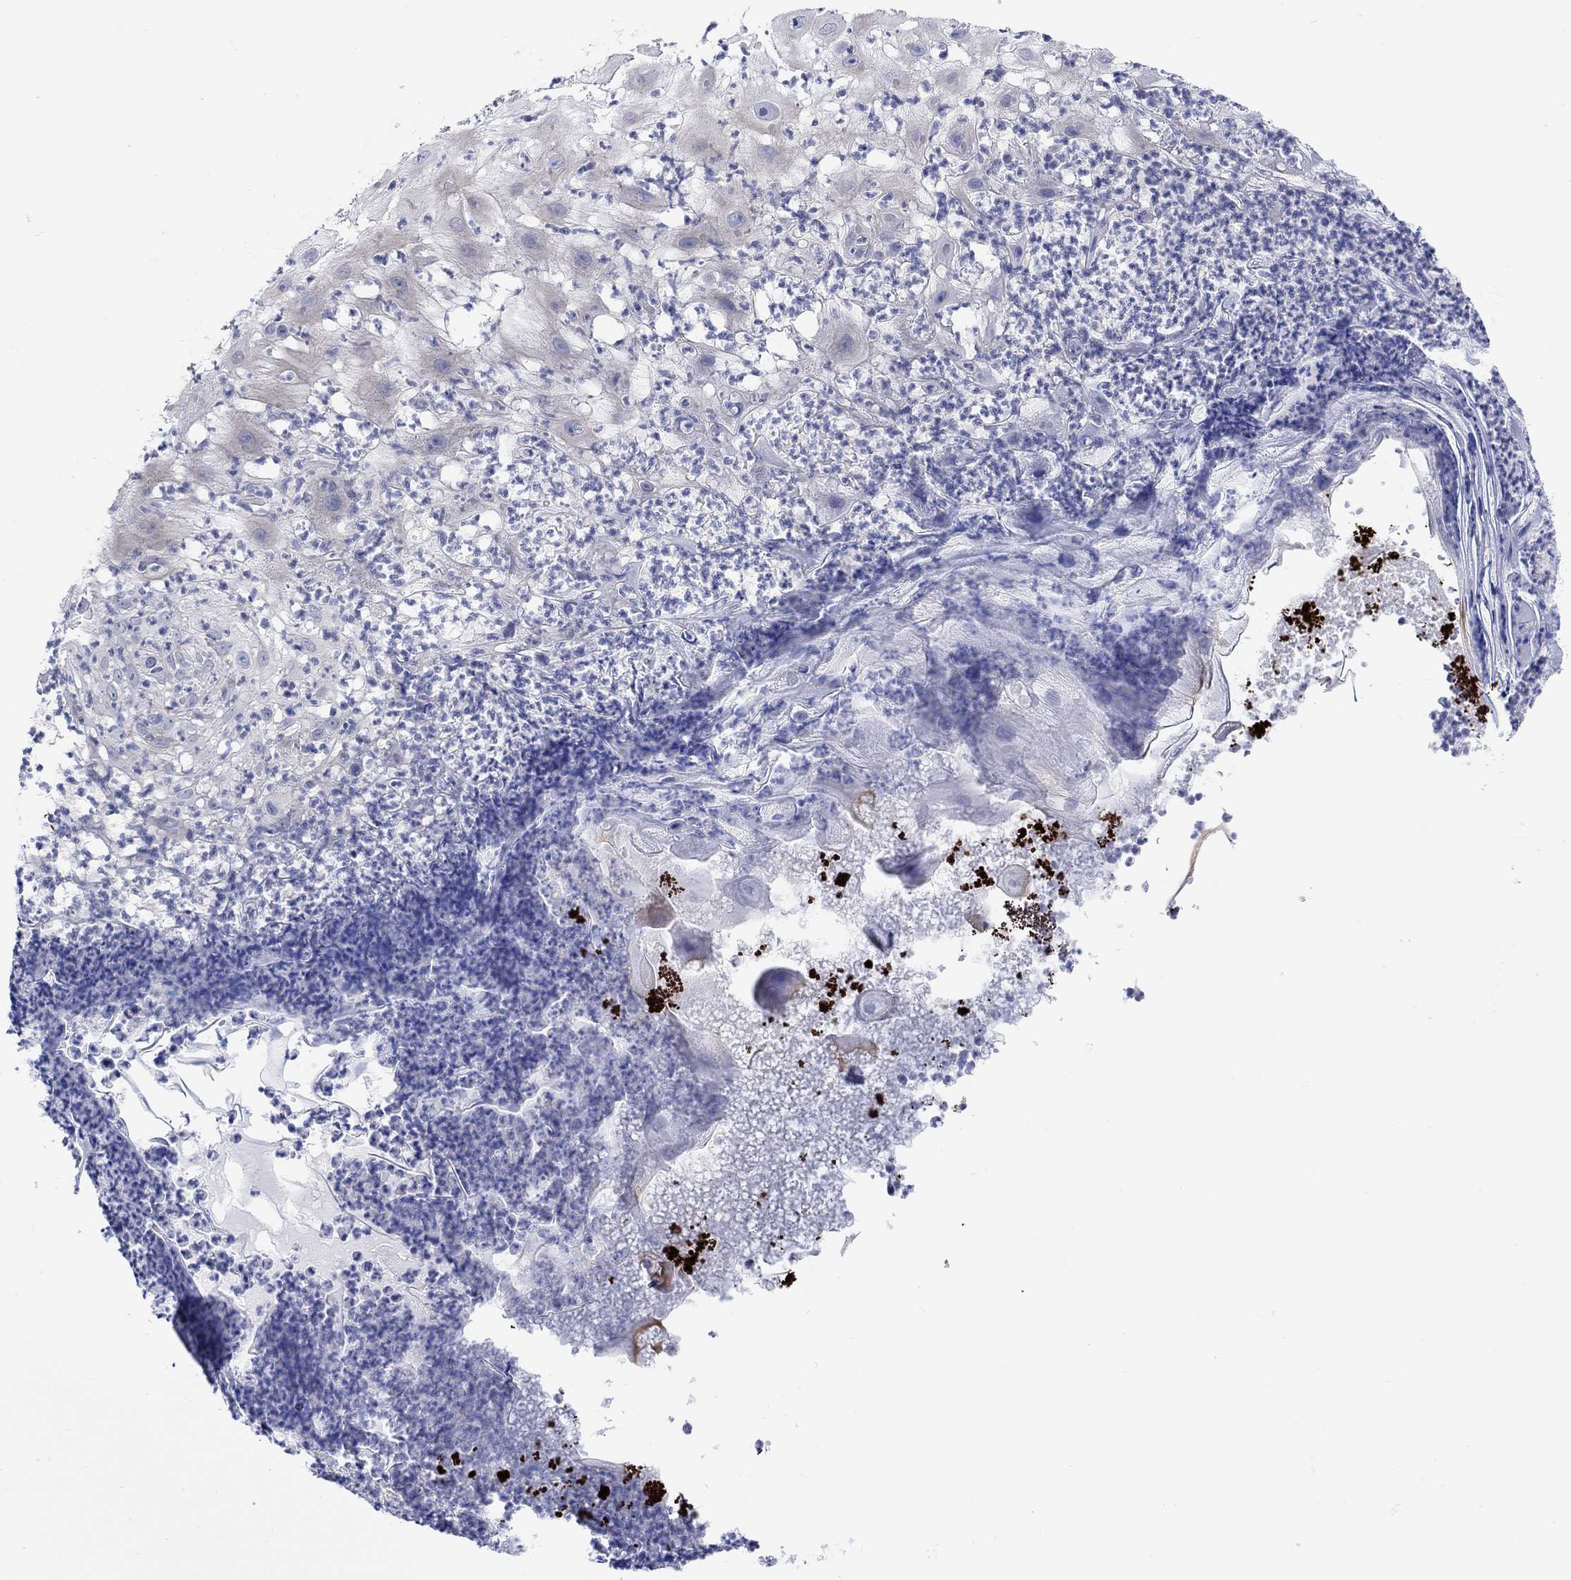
{"staining": {"intensity": "negative", "quantity": "none", "location": "none"}, "tissue": "skin cancer", "cell_type": "Tumor cells", "image_type": "cancer", "snomed": [{"axis": "morphology", "description": "Normal tissue, NOS"}, {"axis": "morphology", "description": "Squamous cell carcinoma, NOS"}, {"axis": "topography", "description": "Skin"}], "caption": "High magnification brightfield microscopy of skin cancer (squamous cell carcinoma) stained with DAB (3,3'-diaminobenzidine) (brown) and counterstained with hematoxylin (blue): tumor cells show no significant expression. (DAB (3,3'-diaminobenzidine) immunohistochemistry visualized using brightfield microscopy, high magnification).", "gene": "KRT222", "patient": {"sex": "male", "age": 79}}